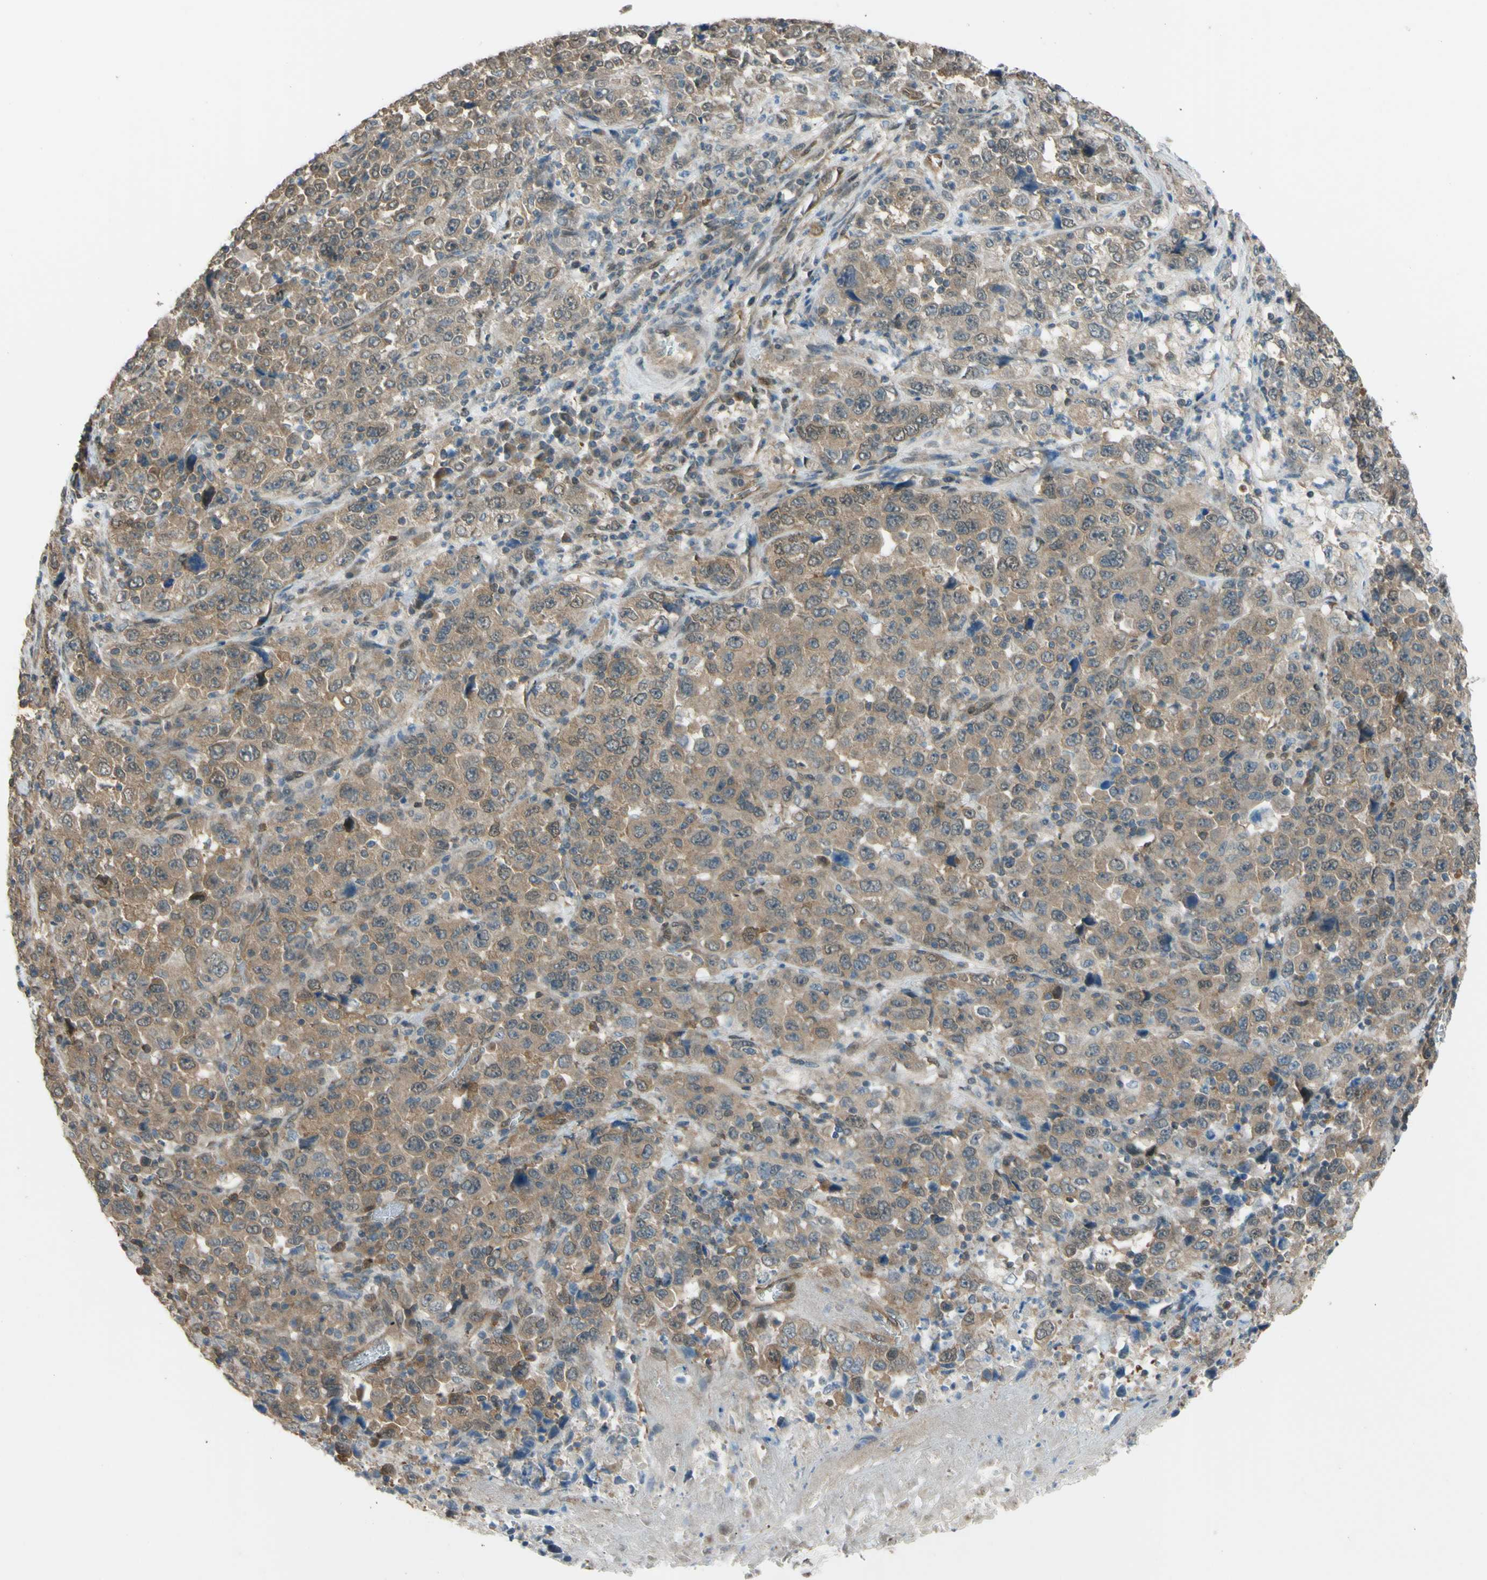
{"staining": {"intensity": "weak", "quantity": ">75%", "location": "cytoplasmic/membranous"}, "tissue": "stomach cancer", "cell_type": "Tumor cells", "image_type": "cancer", "snomed": [{"axis": "morphology", "description": "Normal tissue, NOS"}, {"axis": "morphology", "description": "Adenocarcinoma, NOS"}, {"axis": "topography", "description": "Stomach, upper"}, {"axis": "topography", "description": "Stomach"}], "caption": "Weak cytoplasmic/membranous expression for a protein is identified in about >75% of tumor cells of adenocarcinoma (stomach) using immunohistochemistry.", "gene": "YWHAQ", "patient": {"sex": "male", "age": 59}}